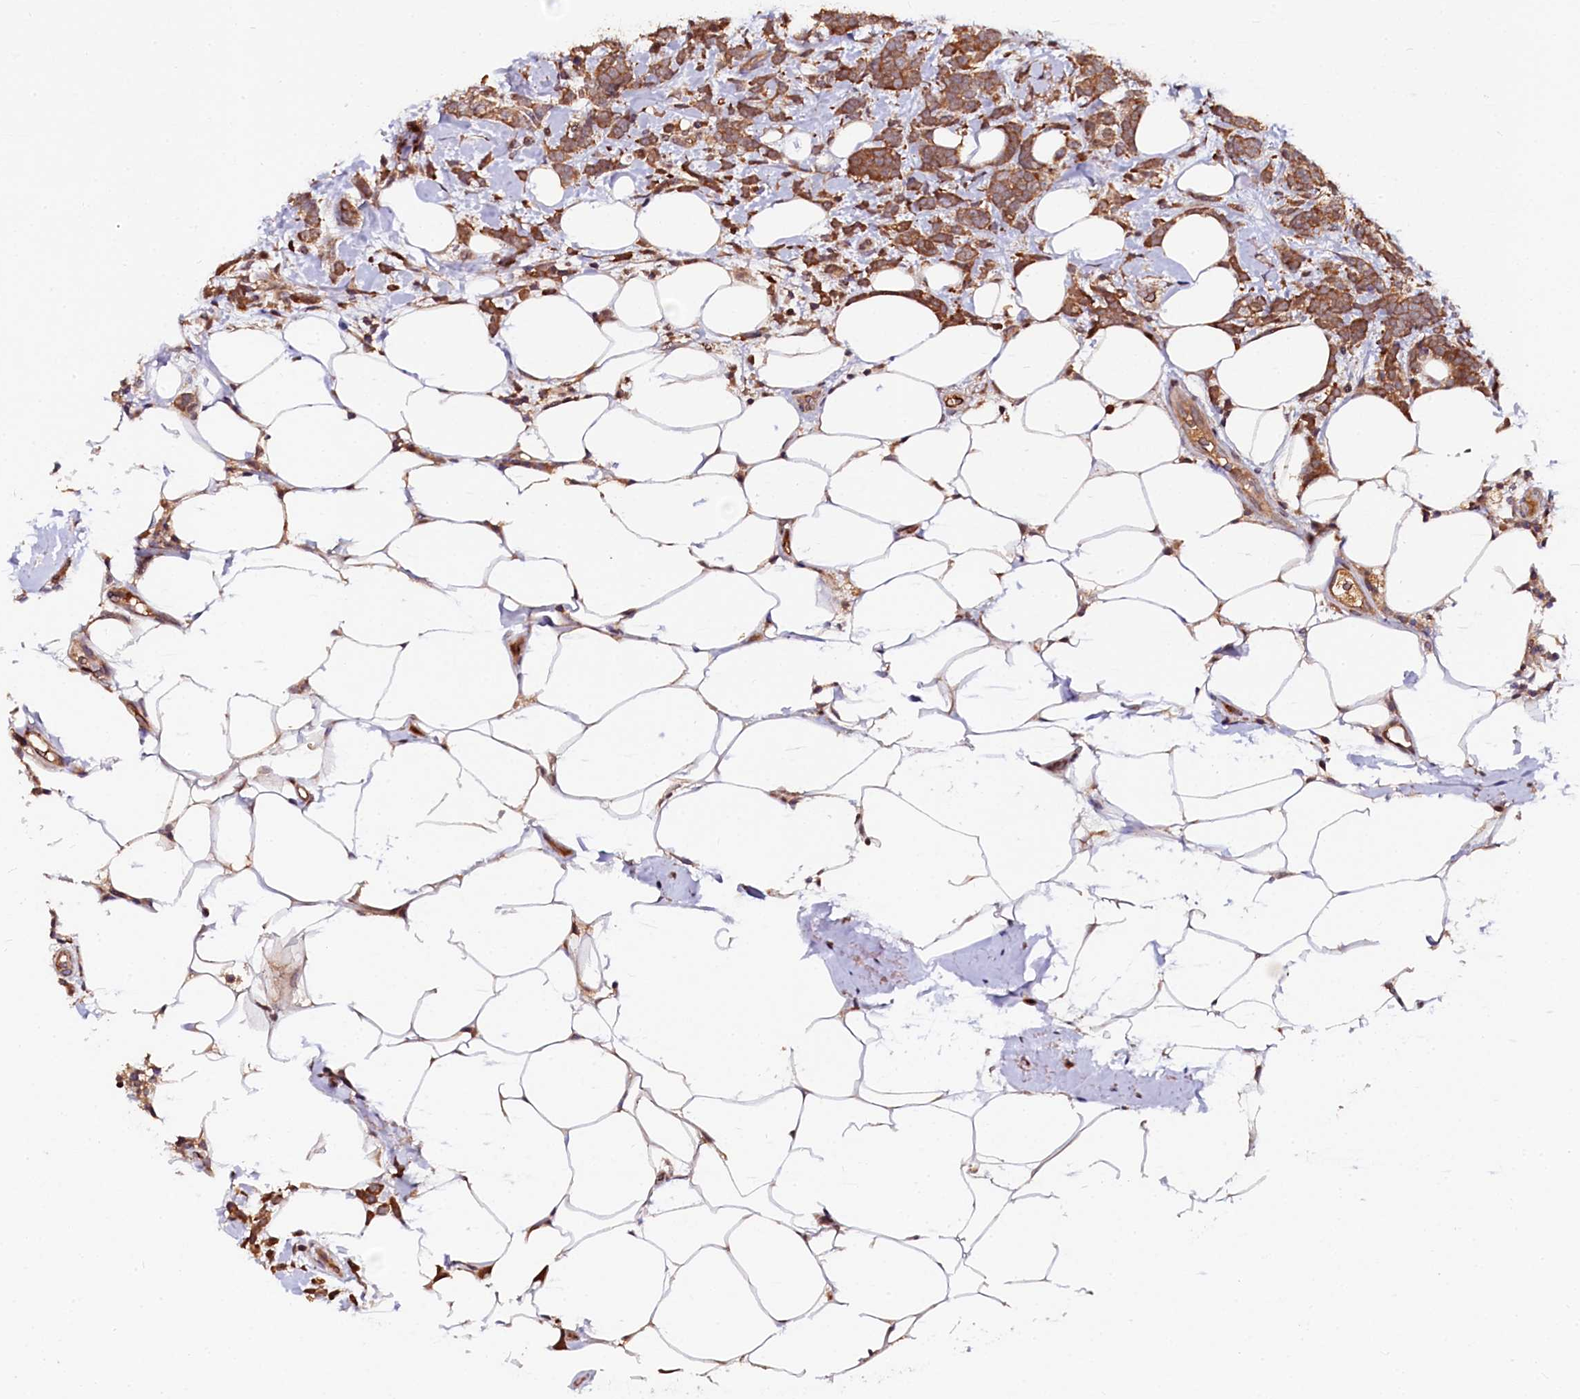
{"staining": {"intensity": "moderate", "quantity": ">75%", "location": "cytoplasmic/membranous"}, "tissue": "breast cancer", "cell_type": "Tumor cells", "image_type": "cancer", "snomed": [{"axis": "morphology", "description": "Lobular carcinoma"}, {"axis": "topography", "description": "Breast"}], "caption": "Moderate cytoplasmic/membranous expression for a protein is present in approximately >75% of tumor cells of breast cancer using immunohistochemistry.", "gene": "N4BP1", "patient": {"sex": "female", "age": 58}}